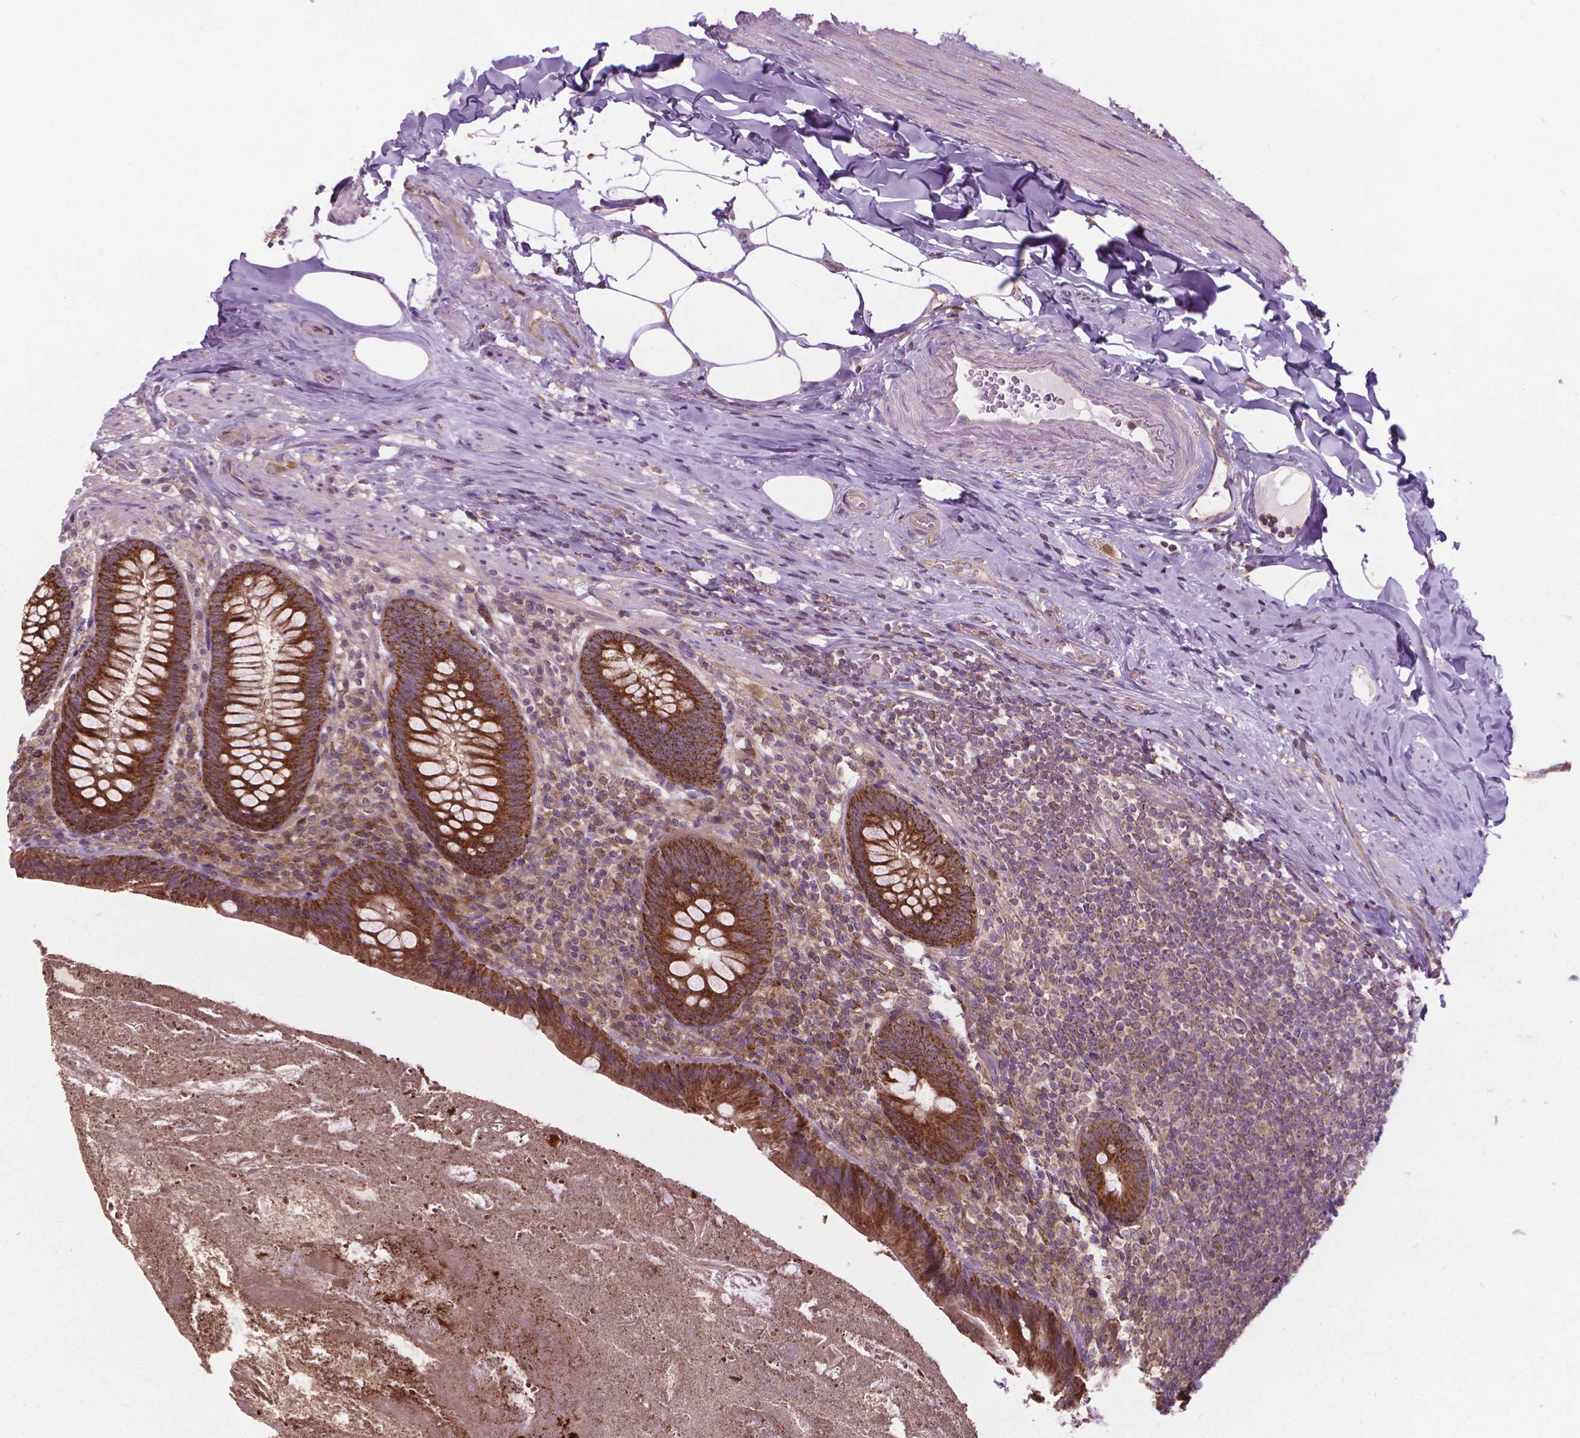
{"staining": {"intensity": "strong", "quantity": ">75%", "location": "cytoplasmic/membranous"}, "tissue": "appendix", "cell_type": "Glandular cells", "image_type": "normal", "snomed": [{"axis": "morphology", "description": "Normal tissue, NOS"}, {"axis": "topography", "description": "Appendix"}], "caption": "Immunohistochemistry (IHC) of unremarkable human appendix exhibits high levels of strong cytoplasmic/membranous staining in approximately >75% of glandular cells. The staining is performed using DAB brown chromogen to label protein expression. The nuclei are counter-stained blue using hematoxylin.", "gene": "NUDT1", "patient": {"sex": "male", "age": 47}}